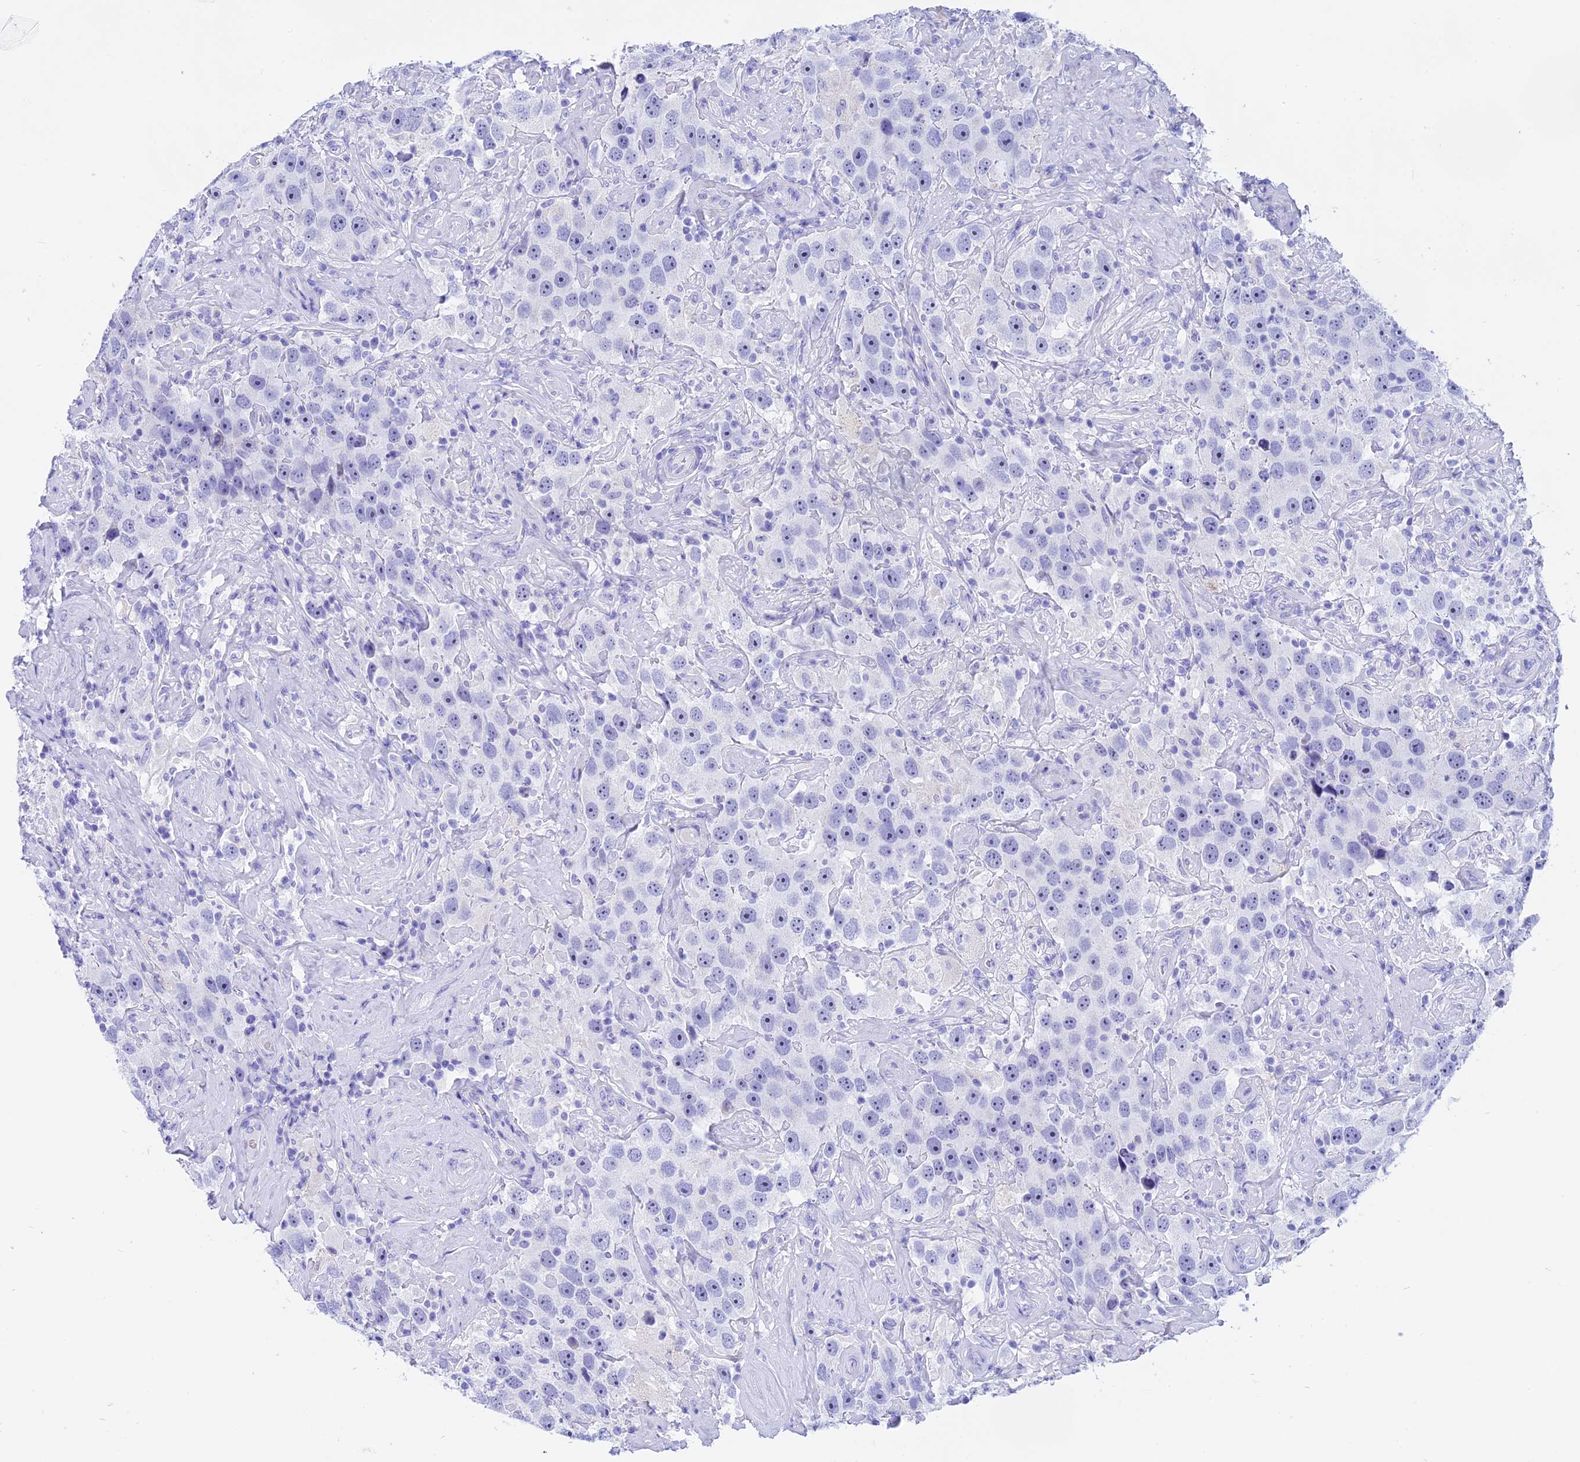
{"staining": {"intensity": "negative", "quantity": "none", "location": "none"}, "tissue": "testis cancer", "cell_type": "Tumor cells", "image_type": "cancer", "snomed": [{"axis": "morphology", "description": "Seminoma, NOS"}, {"axis": "topography", "description": "Testis"}], "caption": "Tumor cells are negative for protein expression in human testis cancer (seminoma). Nuclei are stained in blue.", "gene": "ISCA1", "patient": {"sex": "male", "age": 49}}